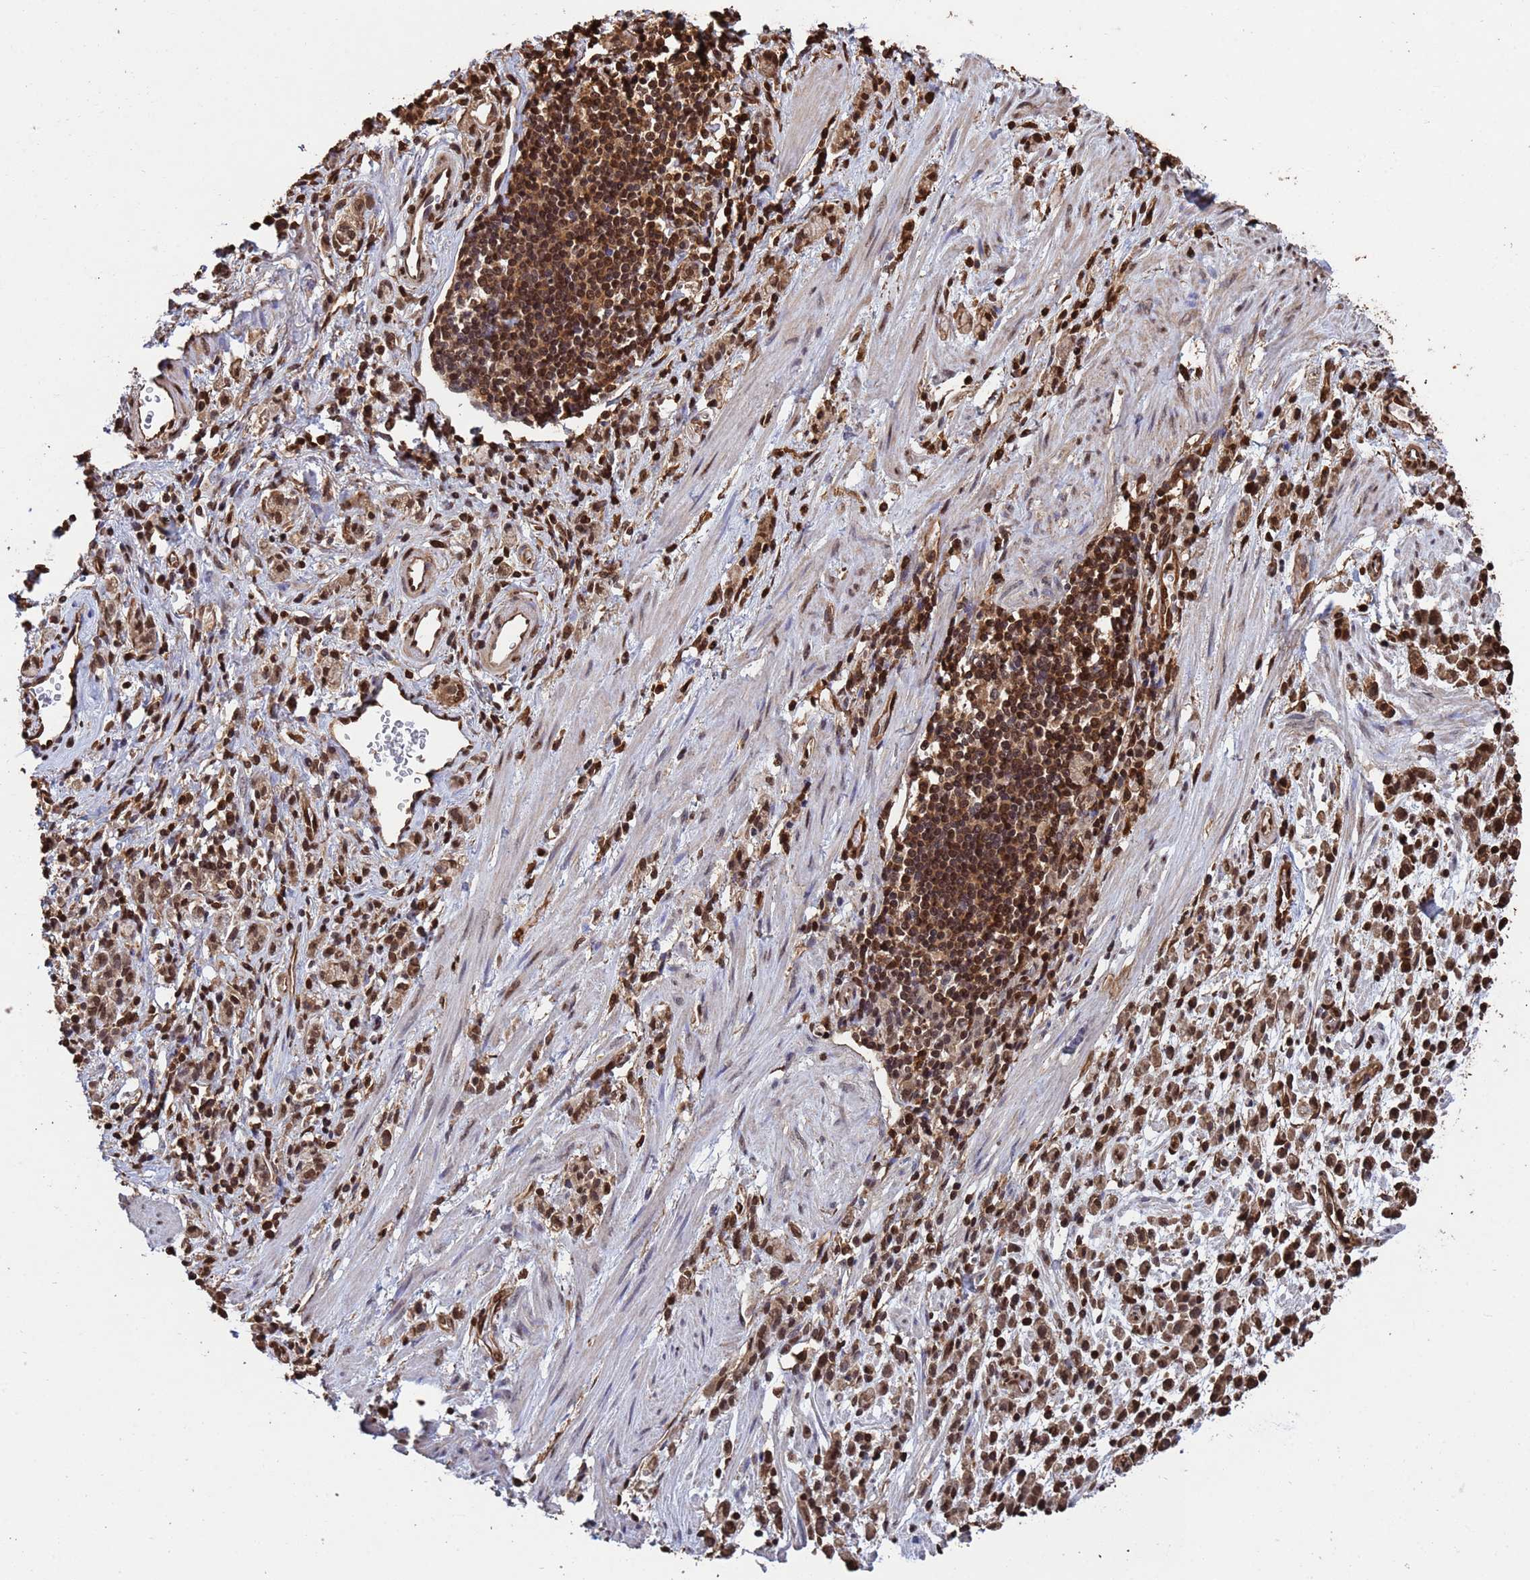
{"staining": {"intensity": "moderate", "quantity": ">75%", "location": "nuclear"}, "tissue": "stomach cancer", "cell_type": "Tumor cells", "image_type": "cancer", "snomed": [{"axis": "morphology", "description": "Adenocarcinoma, NOS"}, {"axis": "topography", "description": "Stomach"}], "caption": "Stomach cancer was stained to show a protein in brown. There is medium levels of moderate nuclear staining in about >75% of tumor cells. Immunohistochemistry (ihc) stains the protein of interest in brown and the nuclei are stained blue.", "gene": "SUMO4", "patient": {"sex": "male", "age": 77}}